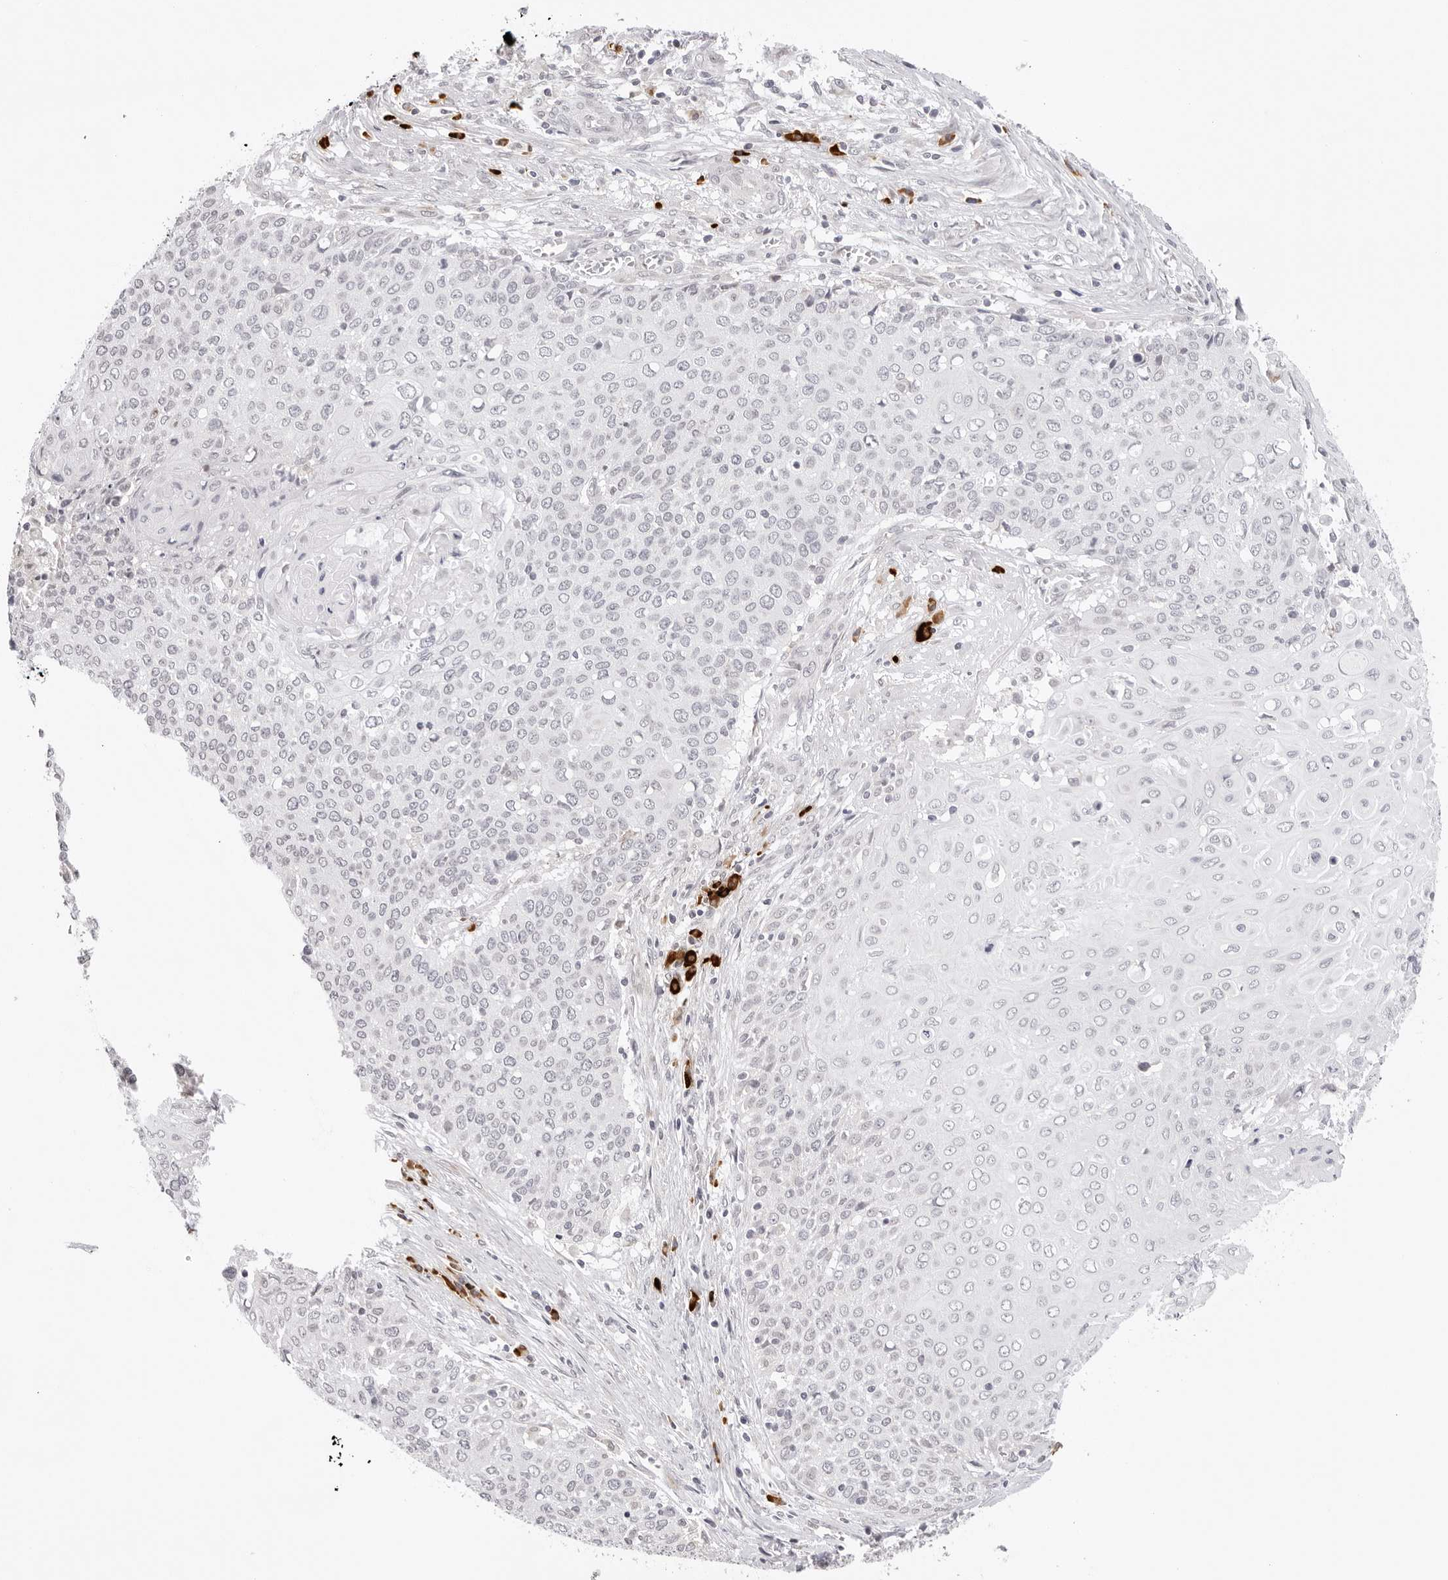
{"staining": {"intensity": "negative", "quantity": "none", "location": "none"}, "tissue": "cervical cancer", "cell_type": "Tumor cells", "image_type": "cancer", "snomed": [{"axis": "morphology", "description": "Squamous cell carcinoma, NOS"}, {"axis": "topography", "description": "Cervix"}], "caption": "Immunohistochemical staining of cervical cancer reveals no significant expression in tumor cells. (DAB (3,3'-diaminobenzidine) immunohistochemistry (IHC) visualized using brightfield microscopy, high magnification).", "gene": "IL17RA", "patient": {"sex": "female", "age": 39}}